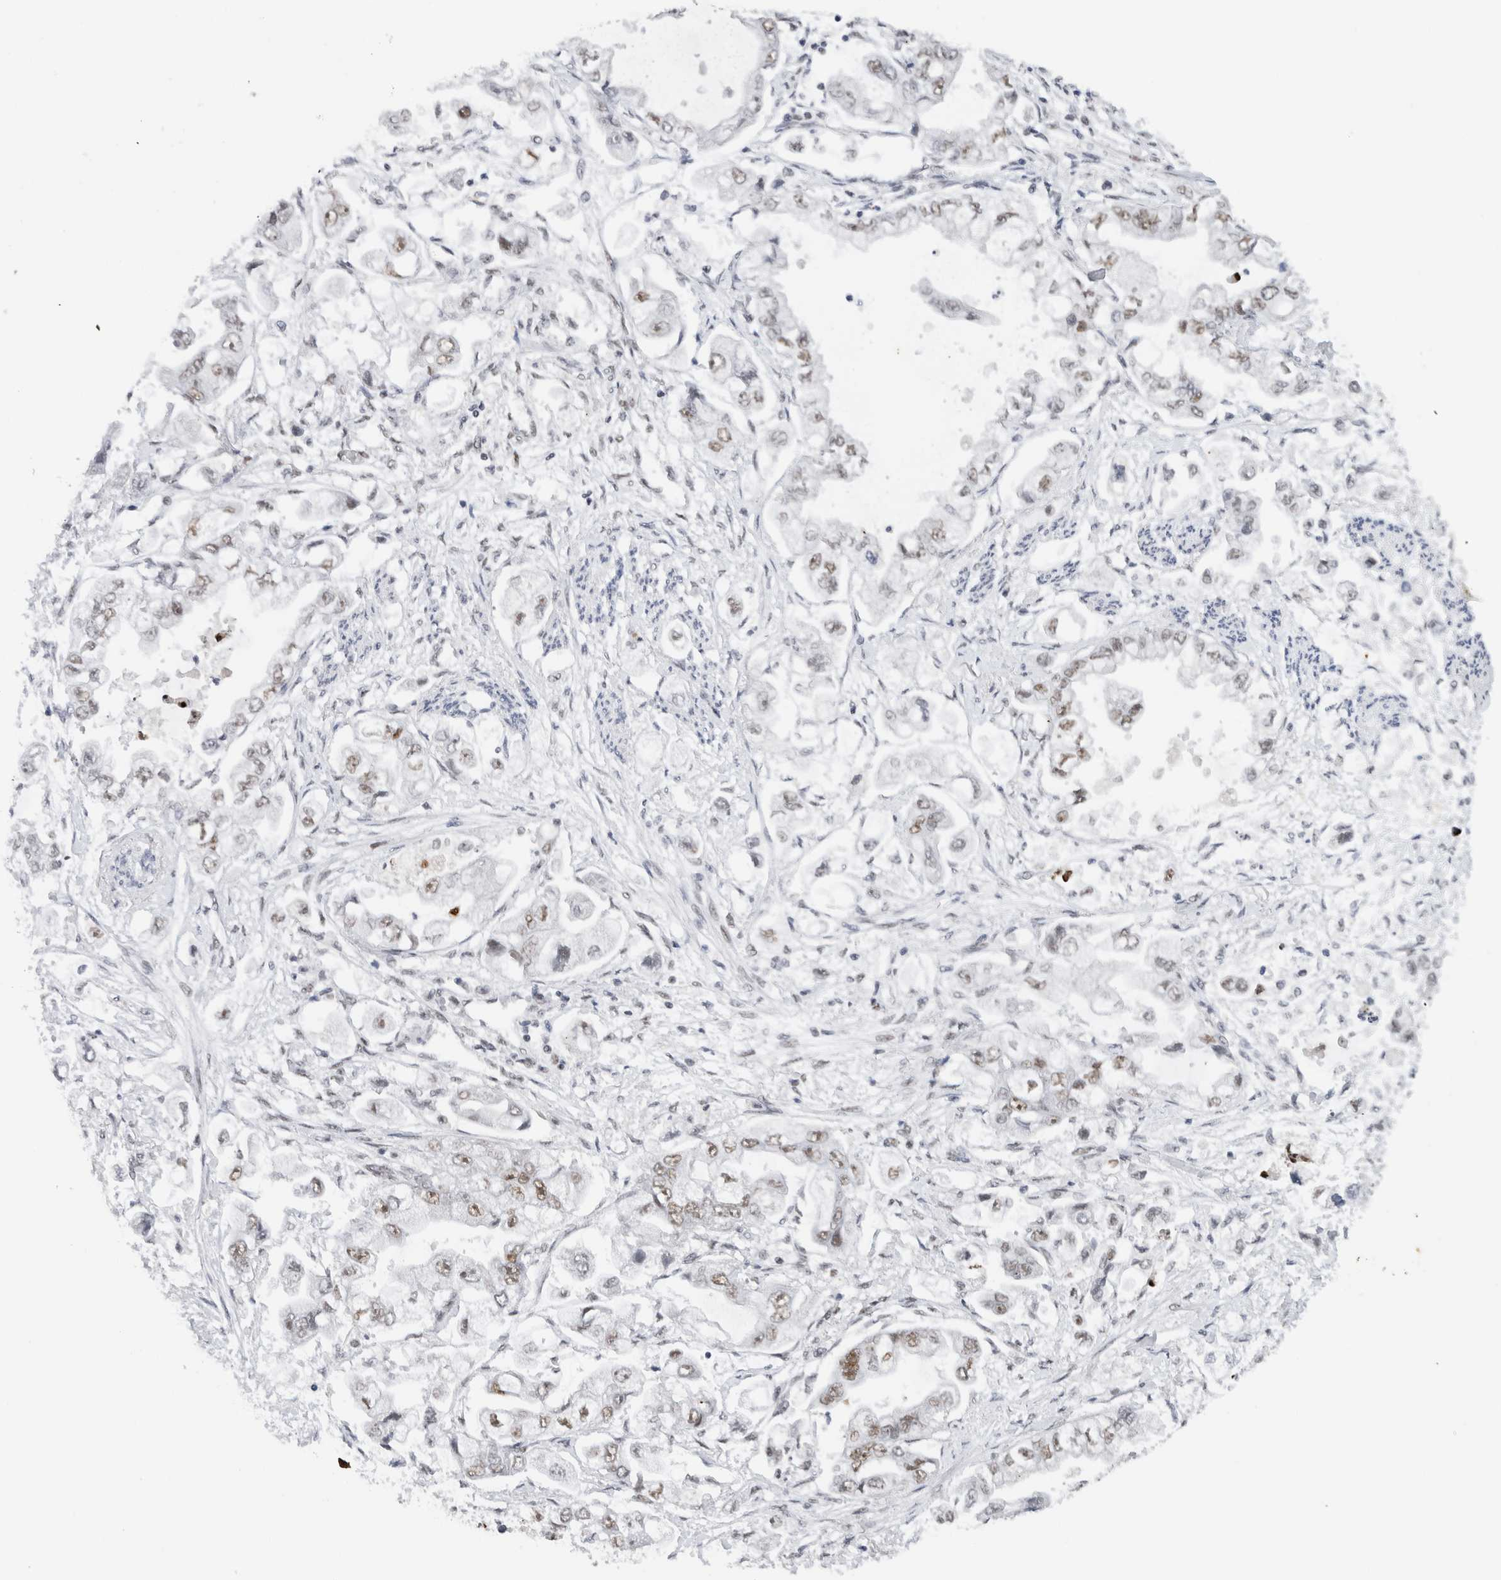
{"staining": {"intensity": "weak", "quantity": "25%-75%", "location": "nuclear"}, "tissue": "stomach cancer", "cell_type": "Tumor cells", "image_type": "cancer", "snomed": [{"axis": "morphology", "description": "Adenocarcinoma, NOS"}, {"axis": "topography", "description": "Stomach"}], "caption": "Immunohistochemistry (IHC) image of neoplastic tissue: stomach adenocarcinoma stained using IHC displays low levels of weak protein expression localized specifically in the nuclear of tumor cells, appearing as a nuclear brown color.", "gene": "COPS7A", "patient": {"sex": "male", "age": 62}}